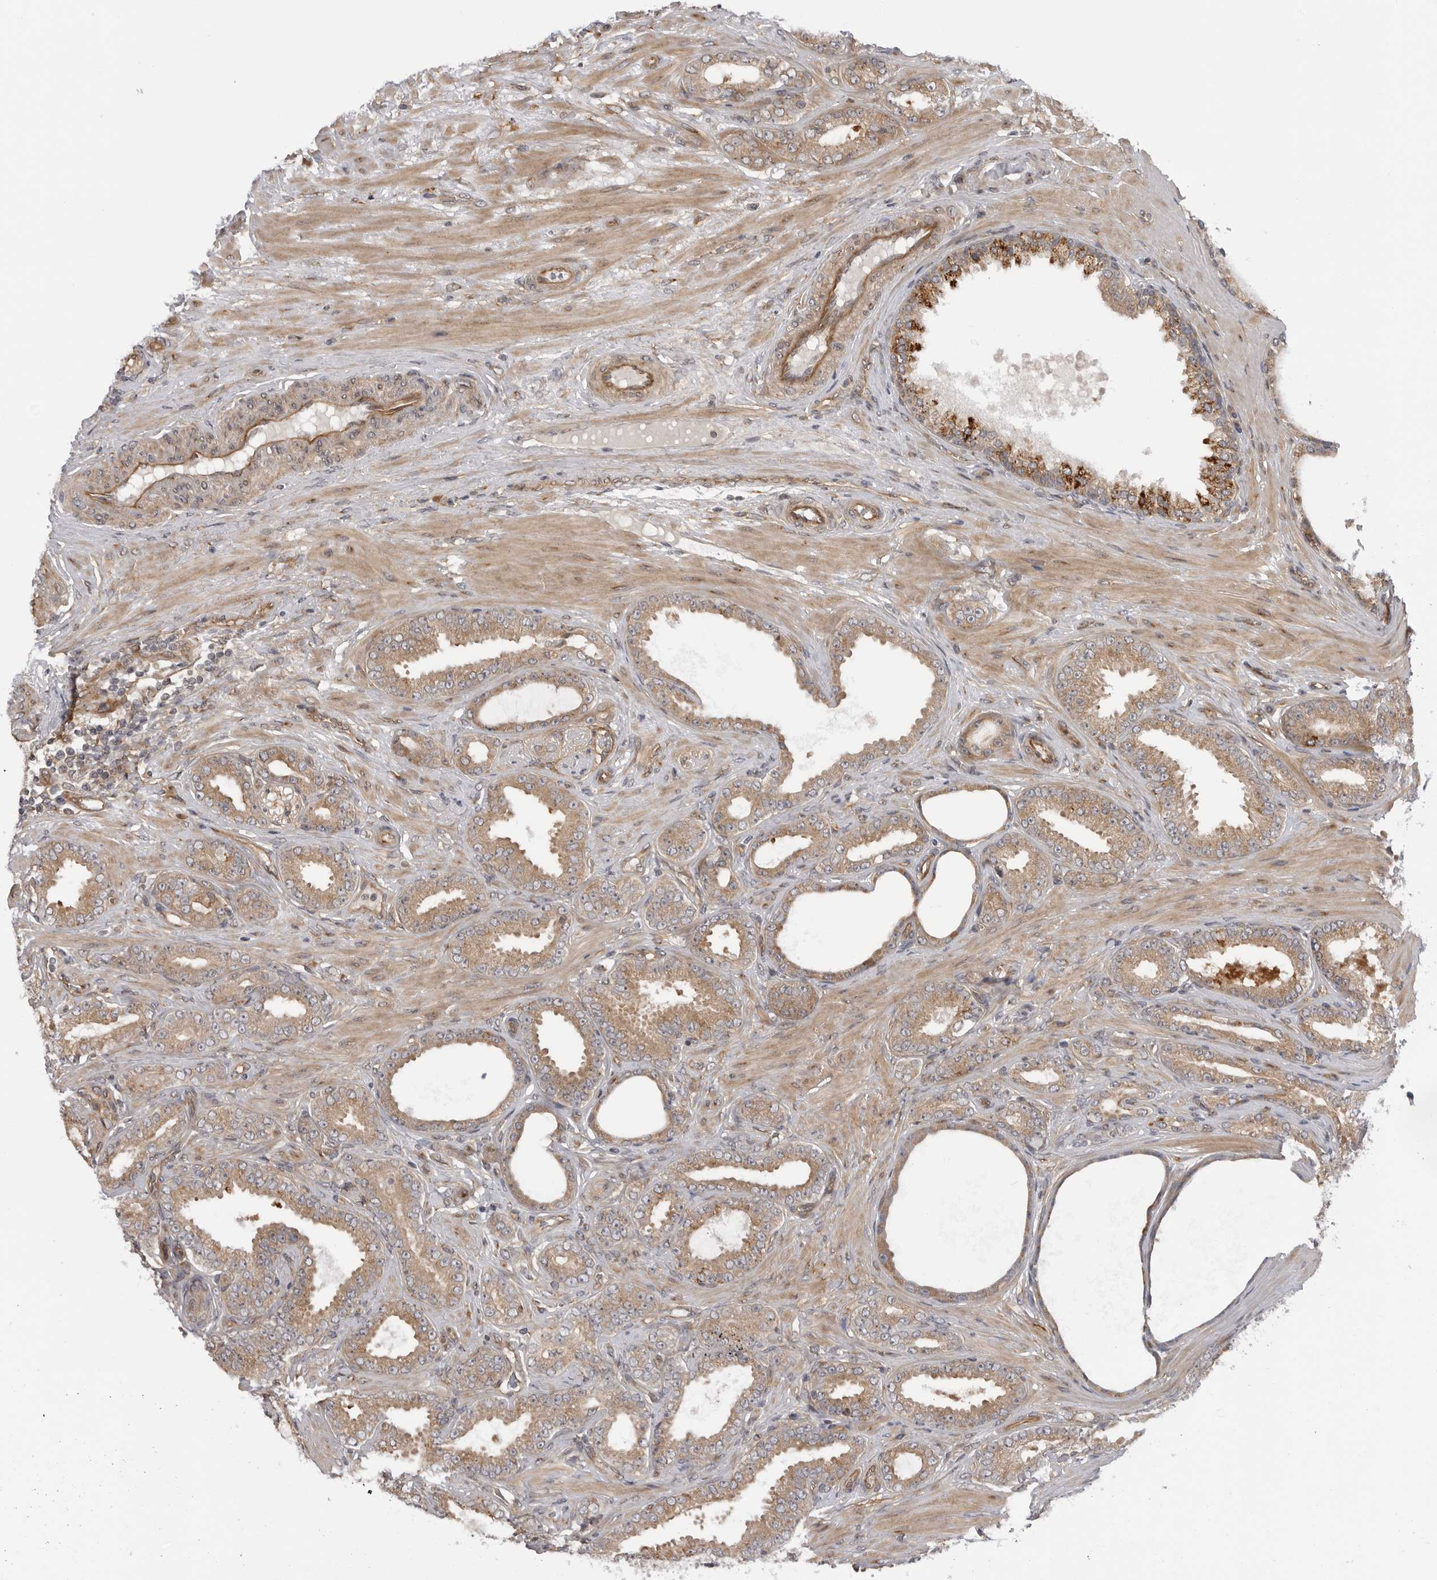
{"staining": {"intensity": "moderate", "quantity": ">75%", "location": "cytoplasmic/membranous"}, "tissue": "prostate cancer", "cell_type": "Tumor cells", "image_type": "cancer", "snomed": [{"axis": "morphology", "description": "Adenocarcinoma, Low grade"}, {"axis": "topography", "description": "Prostate"}], "caption": "Immunohistochemical staining of prostate cancer shows medium levels of moderate cytoplasmic/membranous protein positivity in approximately >75% of tumor cells.", "gene": "LRRC45", "patient": {"sex": "male", "age": 63}}